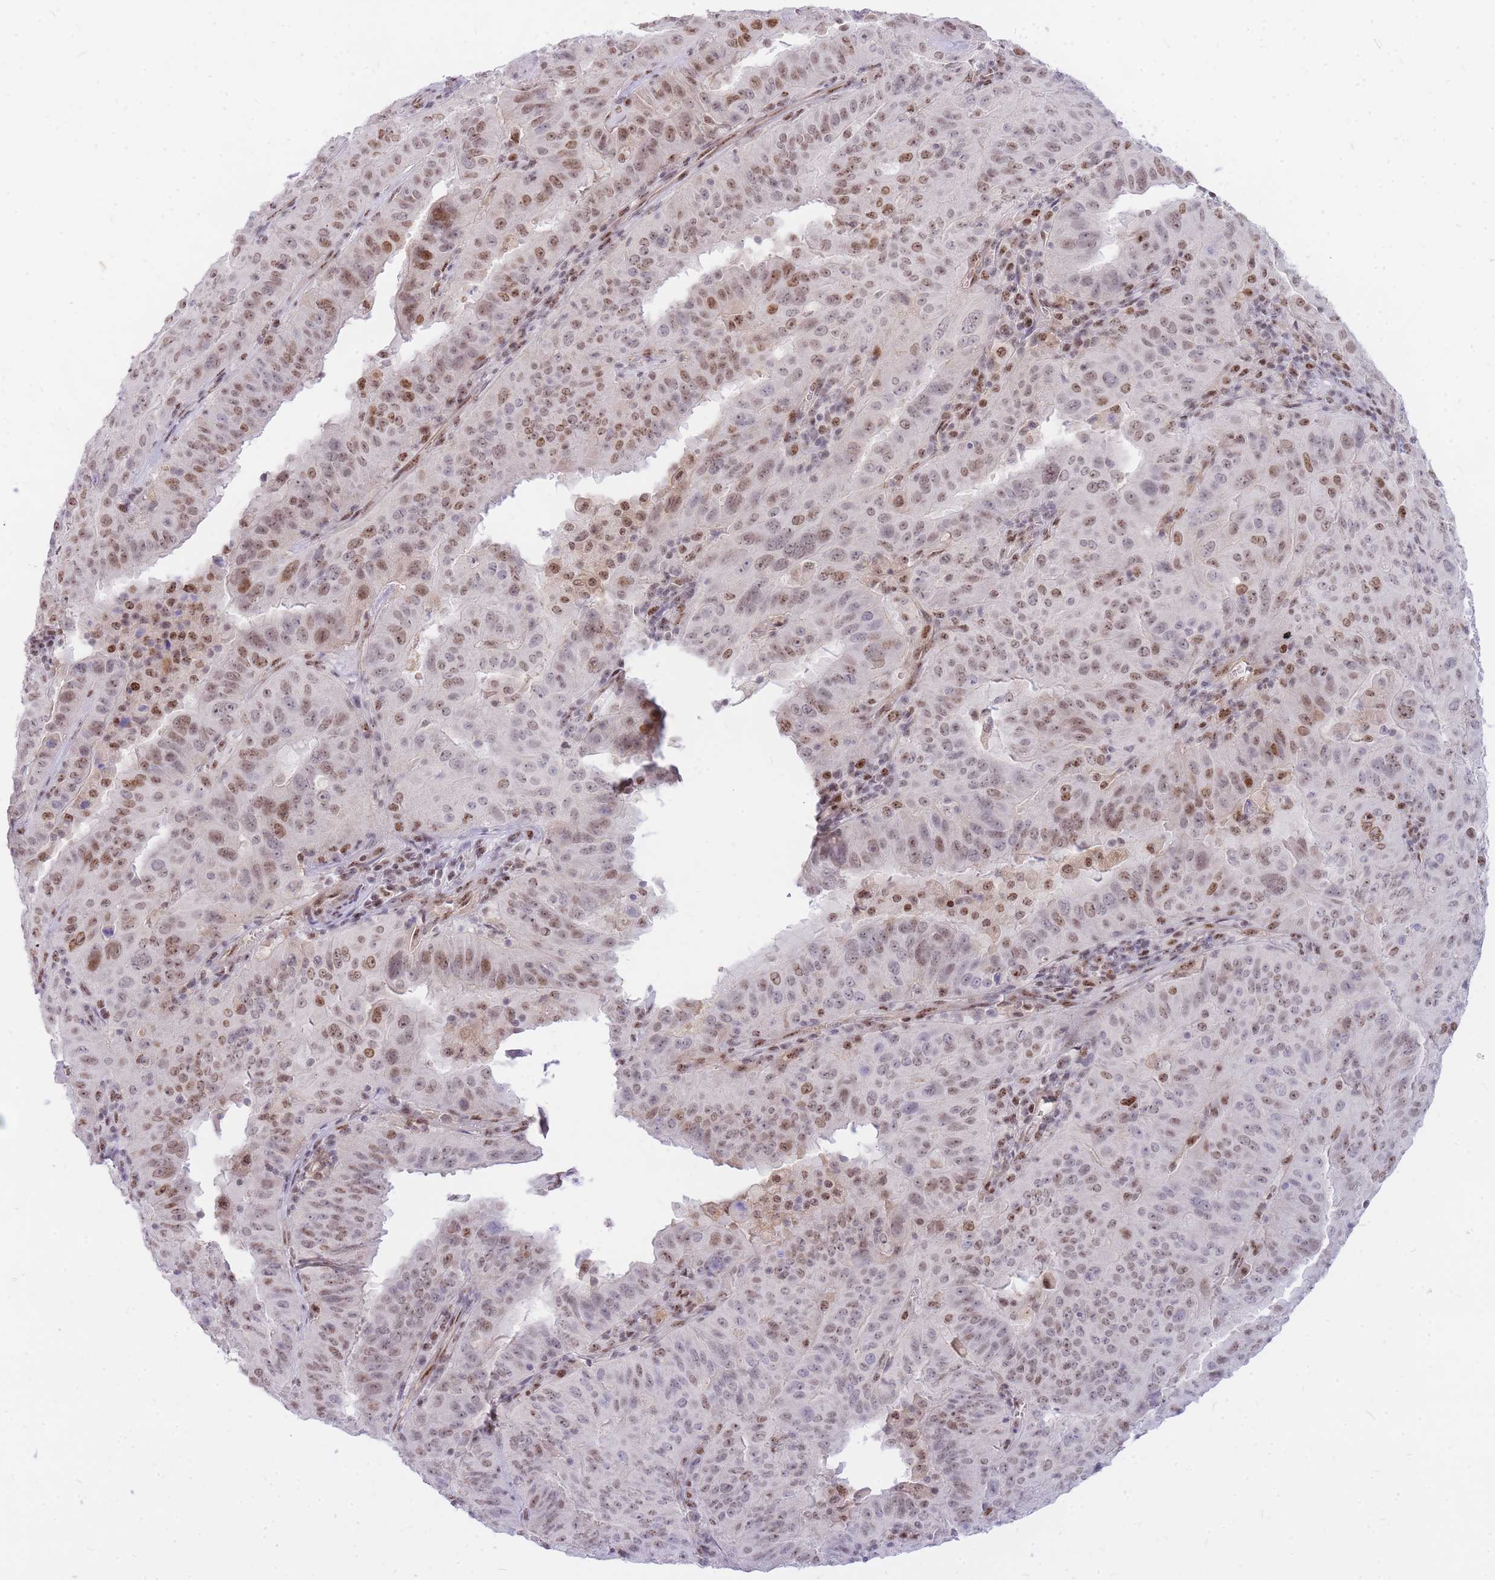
{"staining": {"intensity": "moderate", "quantity": "25%-75%", "location": "nuclear"}, "tissue": "pancreatic cancer", "cell_type": "Tumor cells", "image_type": "cancer", "snomed": [{"axis": "morphology", "description": "Adenocarcinoma, NOS"}, {"axis": "topography", "description": "Pancreas"}], "caption": "Tumor cells reveal medium levels of moderate nuclear expression in approximately 25%-75% of cells in human pancreatic adenocarcinoma. (IHC, brightfield microscopy, high magnification).", "gene": "TLE2", "patient": {"sex": "male", "age": 63}}